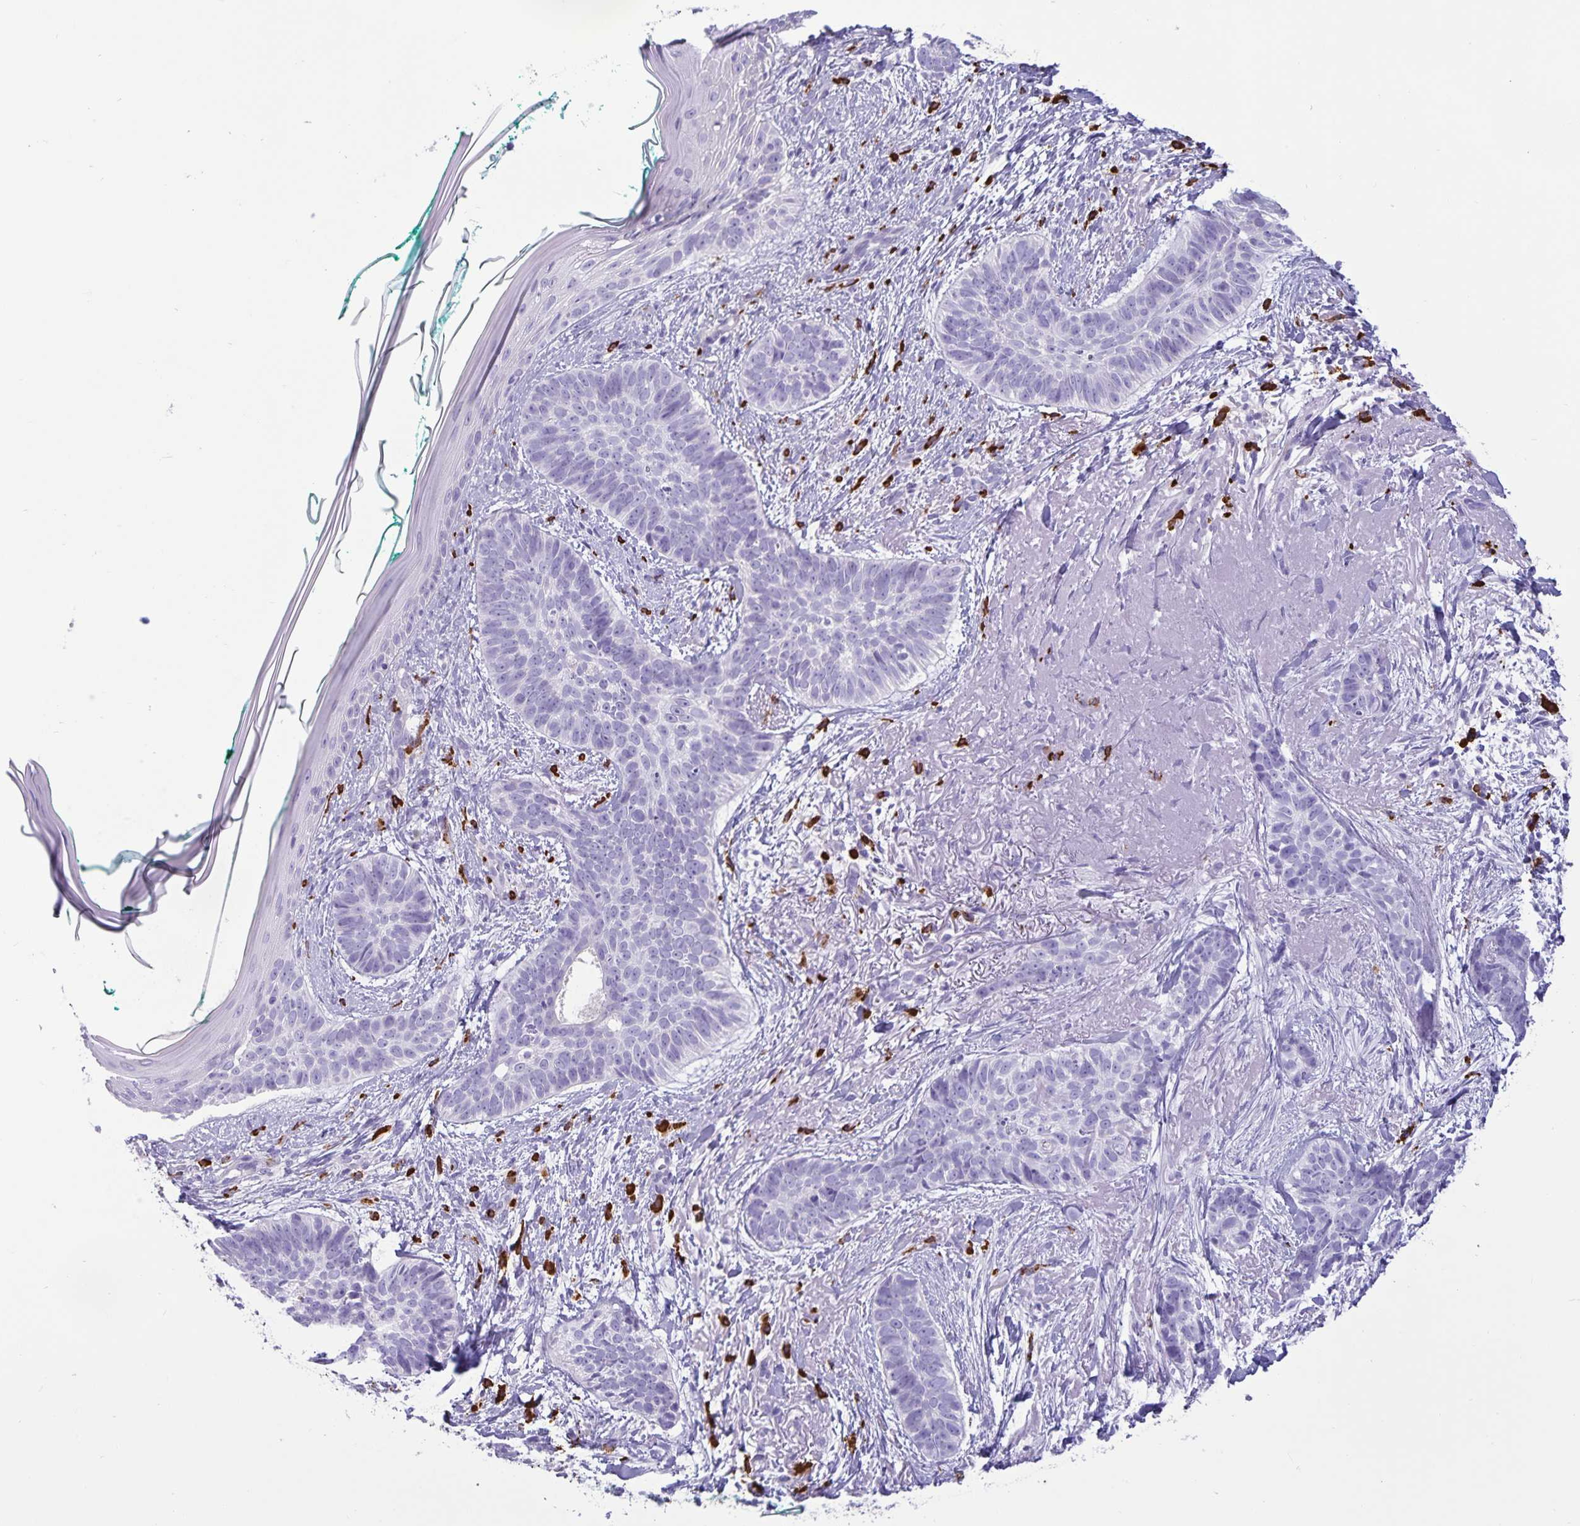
{"staining": {"intensity": "negative", "quantity": "none", "location": "none"}, "tissue": "skin cancer", "cell_type": "Tumor cells", "image_type": "cancer", "snomed": [{"axis": "morphology", "description": "Basal cell carcinoma"}, {"axis": "topography", "description": "Skin"}, {"axis": "topography", "description": "Skin of face"}, {"axis": "topography", "description": "Skin of nose"}], "caption": "IHC photomicrograph of neoplastic tissue: basal cell carcinoma (skin) stained with DAB reveals no significant protein staining in tumor cells.", "gene": "IBTK", "patient": {"sex": "female", "age": 86}}